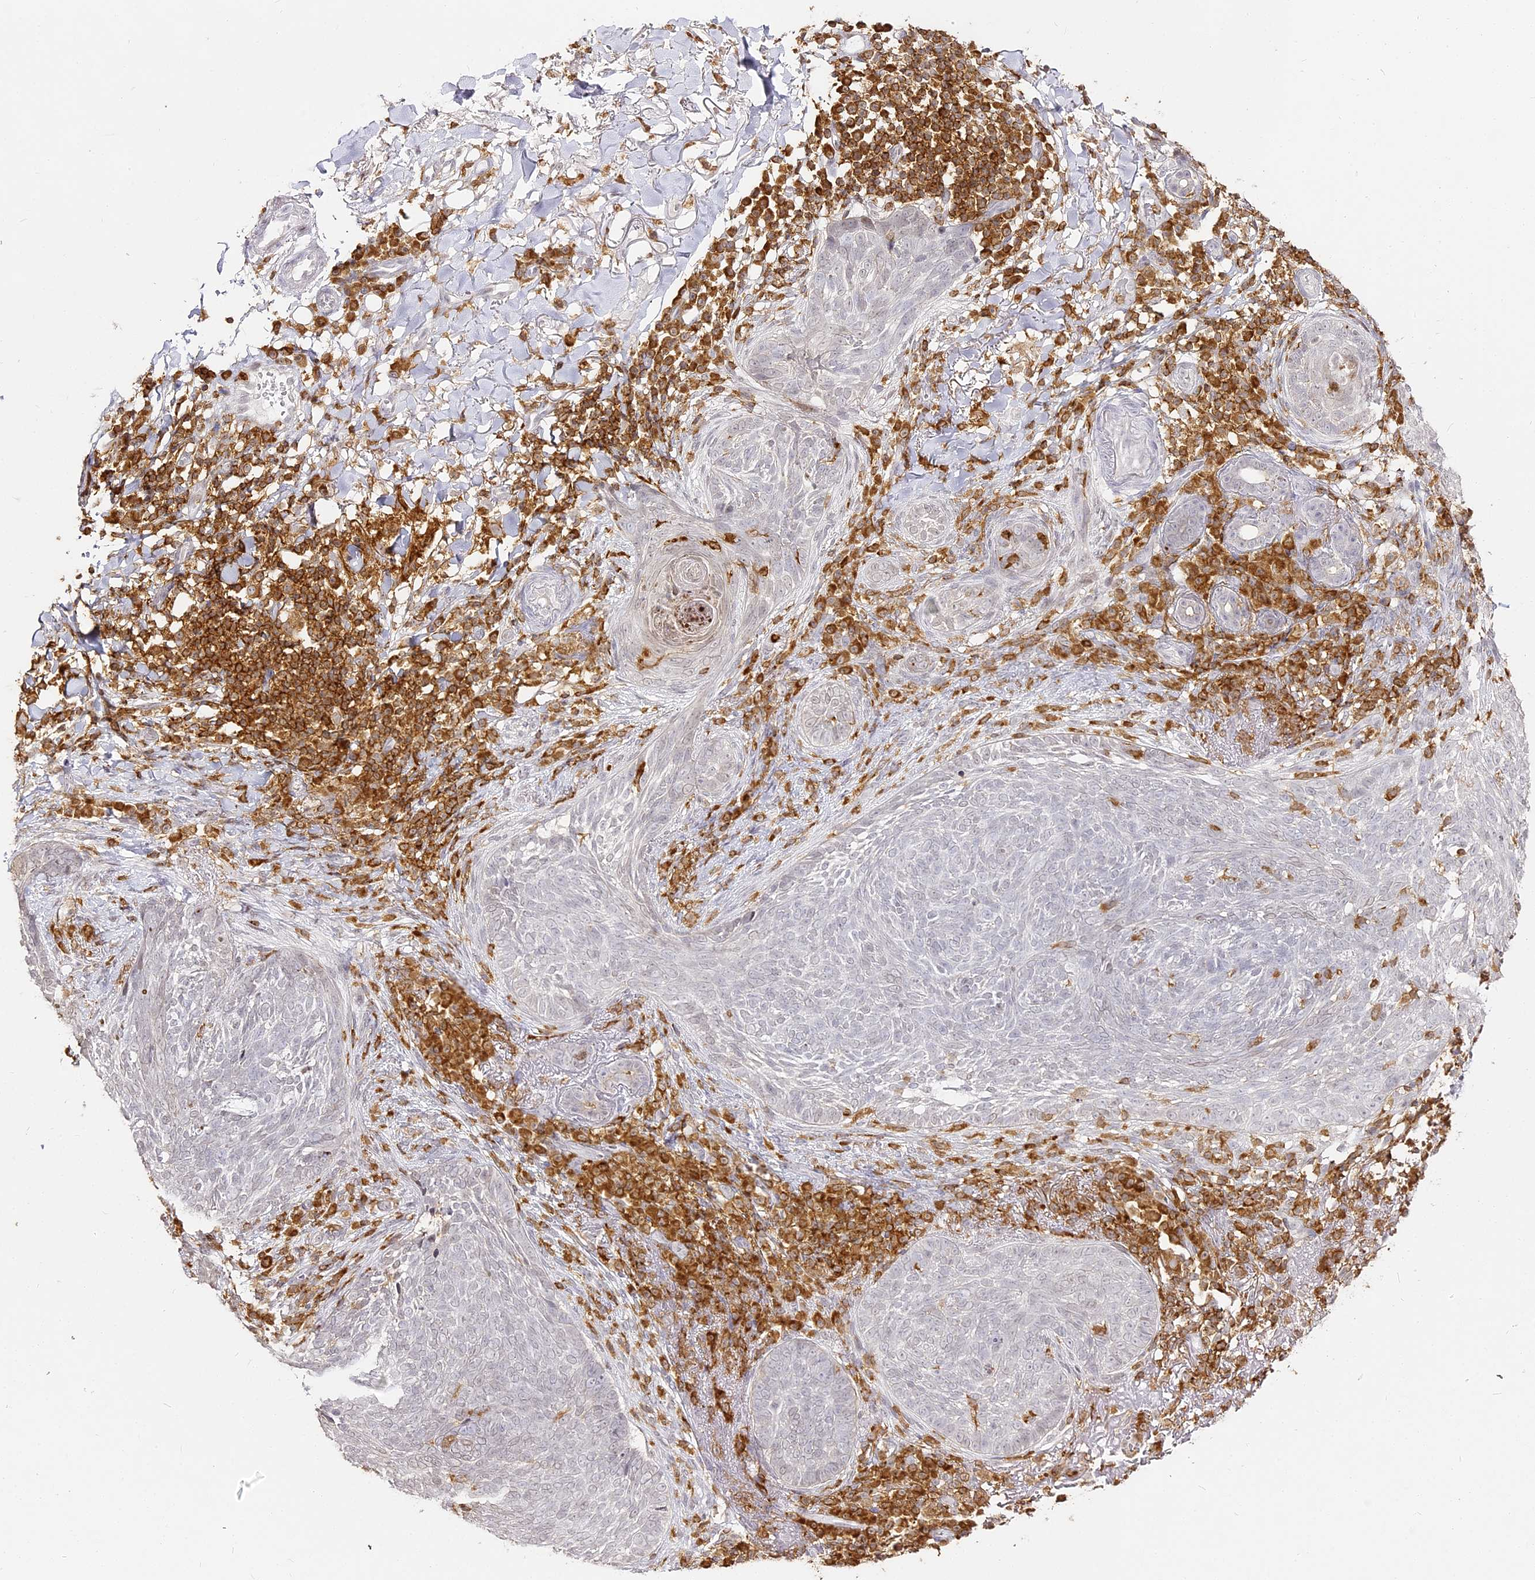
{"staining": {"intensity": "negative", "quantity": "none", "location": "none"}, "tissue": "skin cancer", "cell_type": "Tumor cells", "image_type": "cancer", "snomed": [{"axis": "morphology", "description": "Basal cell carcinoma"}, {"axis": "topography", "description": "Skin"}], "caption": "Immunohistochemistry of human skin cancer (basal cell carcinoma) demonstrates no staining in tumor cells. (DAB IHC with hematoxylin counter stain).", "gene": "DOCK2", "patient": {"sex": "male", "age": 85}}